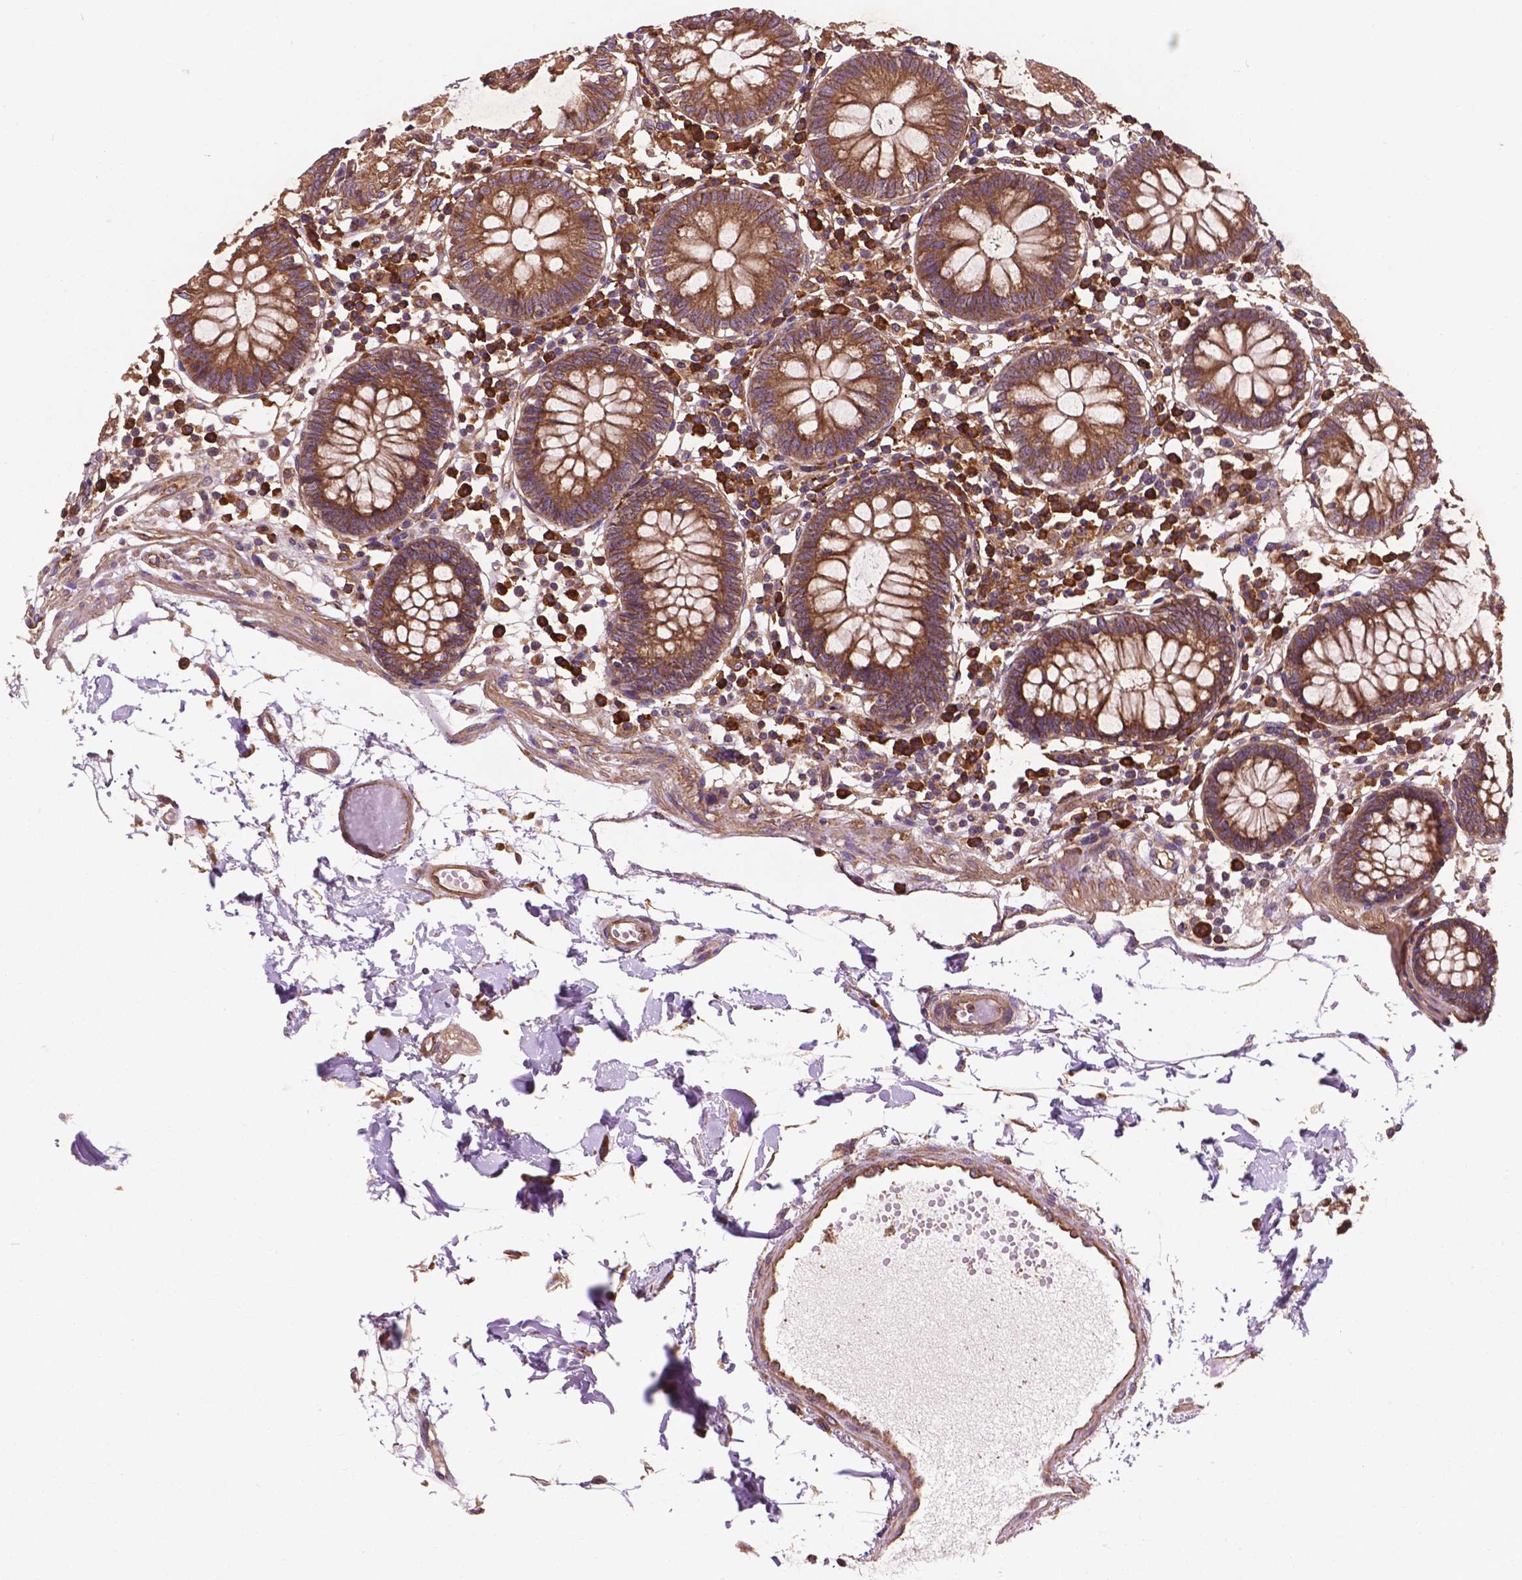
{"staining": {"intensity": "moderate", "quantity": ">75%", "location": "cytoplasmic/membranous"}, "tissue": "colon", "cell_type": "Endothelial cells", "image_type": "normal", "snomed": [{"axis": "morphology", "description": "Normal tissue, NOS"}, {"axis": "morphology", "description": "Adenocarcinoma, NOS"}, {"axis": "topography", "description": "Colon"}], "caption": "Human colon stained with a brown dye reveals moderate cytoplasmic/membranous positive staining in about >75% of endothelial cells.", "gene": "CCDC71L", "patient": {"sex": "male", "age": 83}}